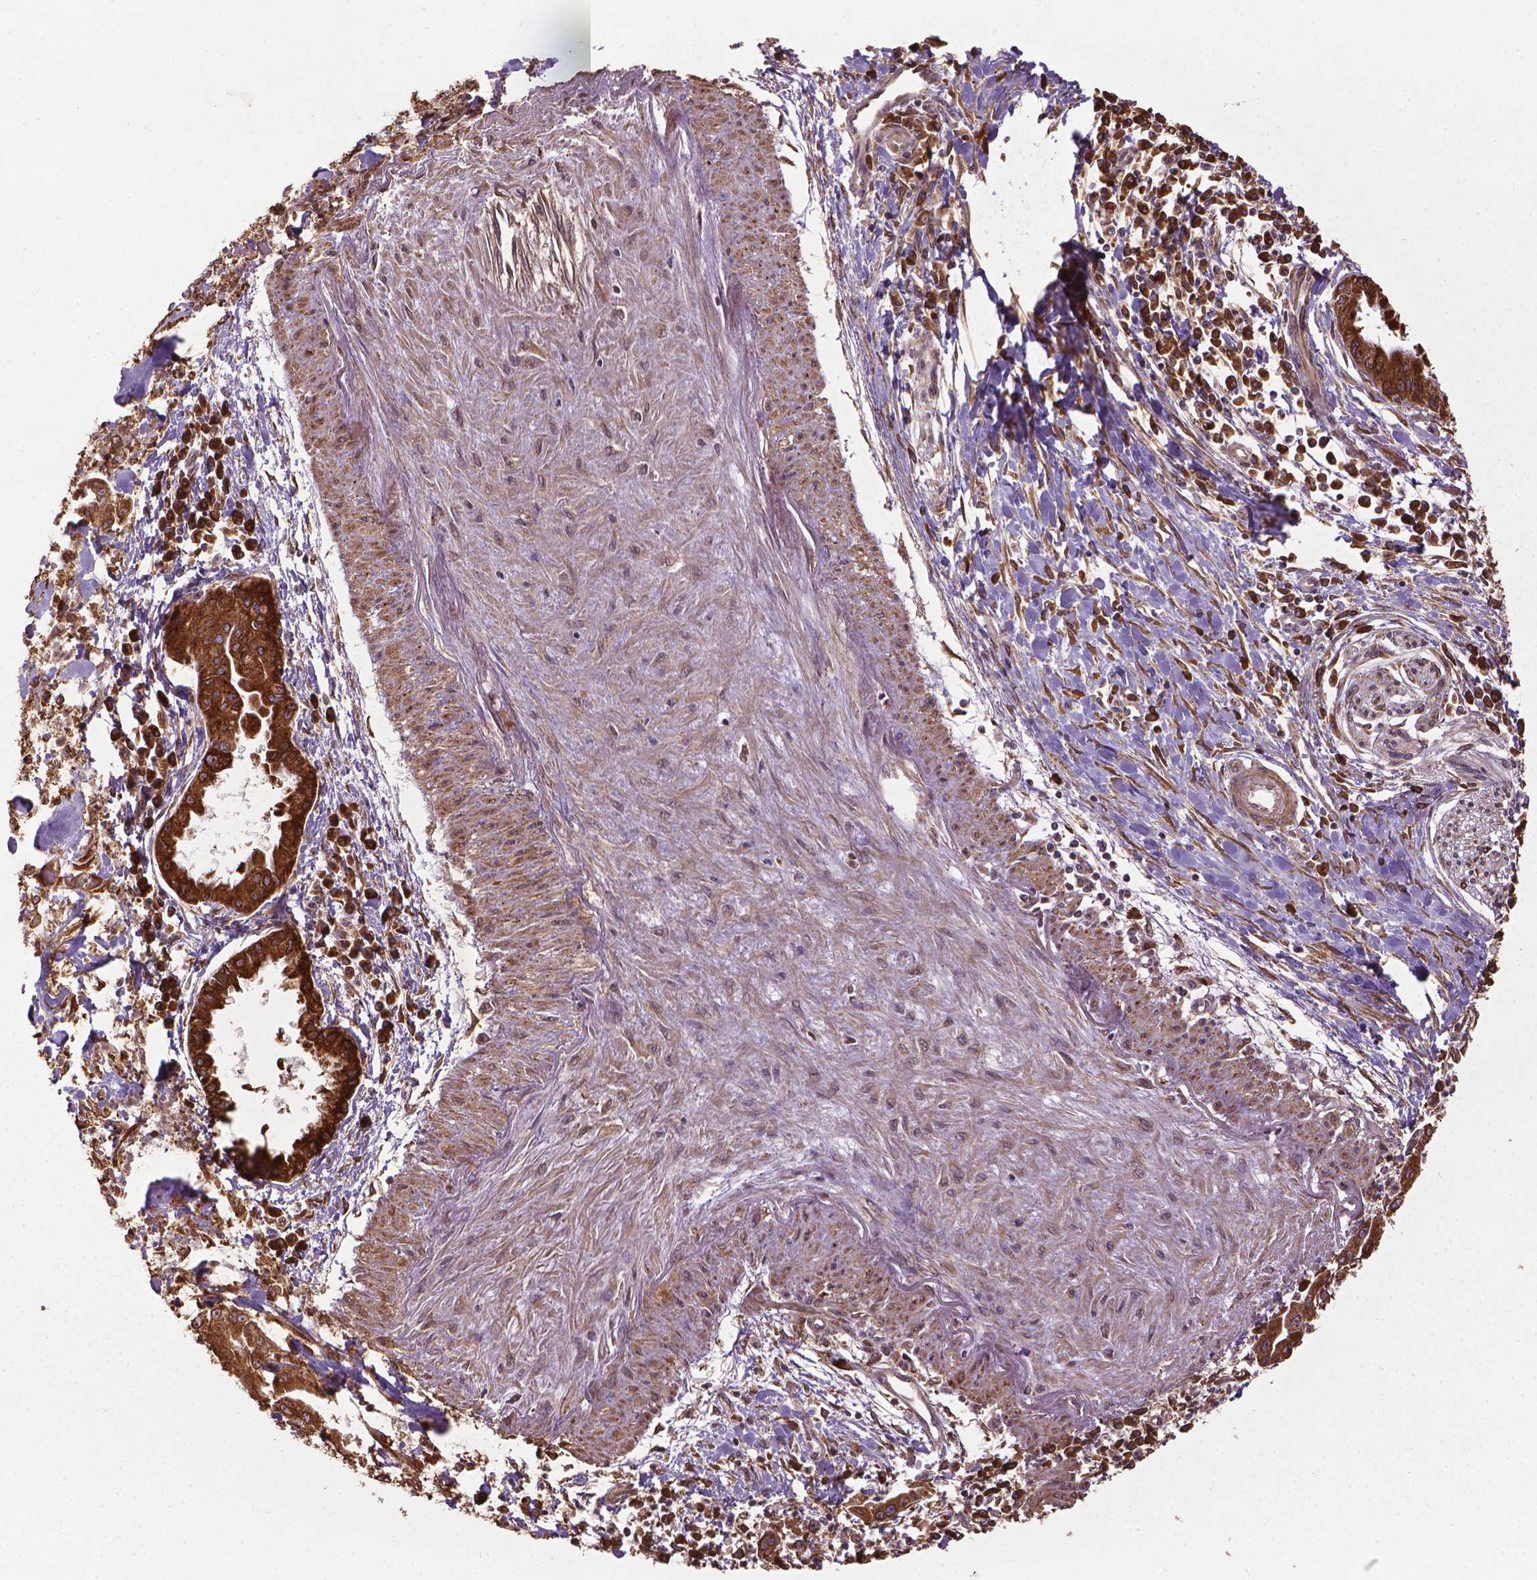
{"staining": {"intensity": "strong", "quantity": ">75%", "location": "cytoplasmic/membranous"}, "tissue": "pancreatic cancer", "cell_type": "Tumor cells", "image_type": "cancer", "snomed": [{"axis": "morphology", "description": "Adenocarcinoma, NOS"}, {"axis": "topography", "description": "Pancreas"}], "caption": "DAB (3,3'-diaminobenzidine) immunohistochemical staining of human adenocarcinoma (pancreatic) demonstrates strong cytoplasmic/membranous protein staining in approximately >75% of tumor cells.", "gene": "GAS1", "patient": {"sex": "male", "age": 72}}